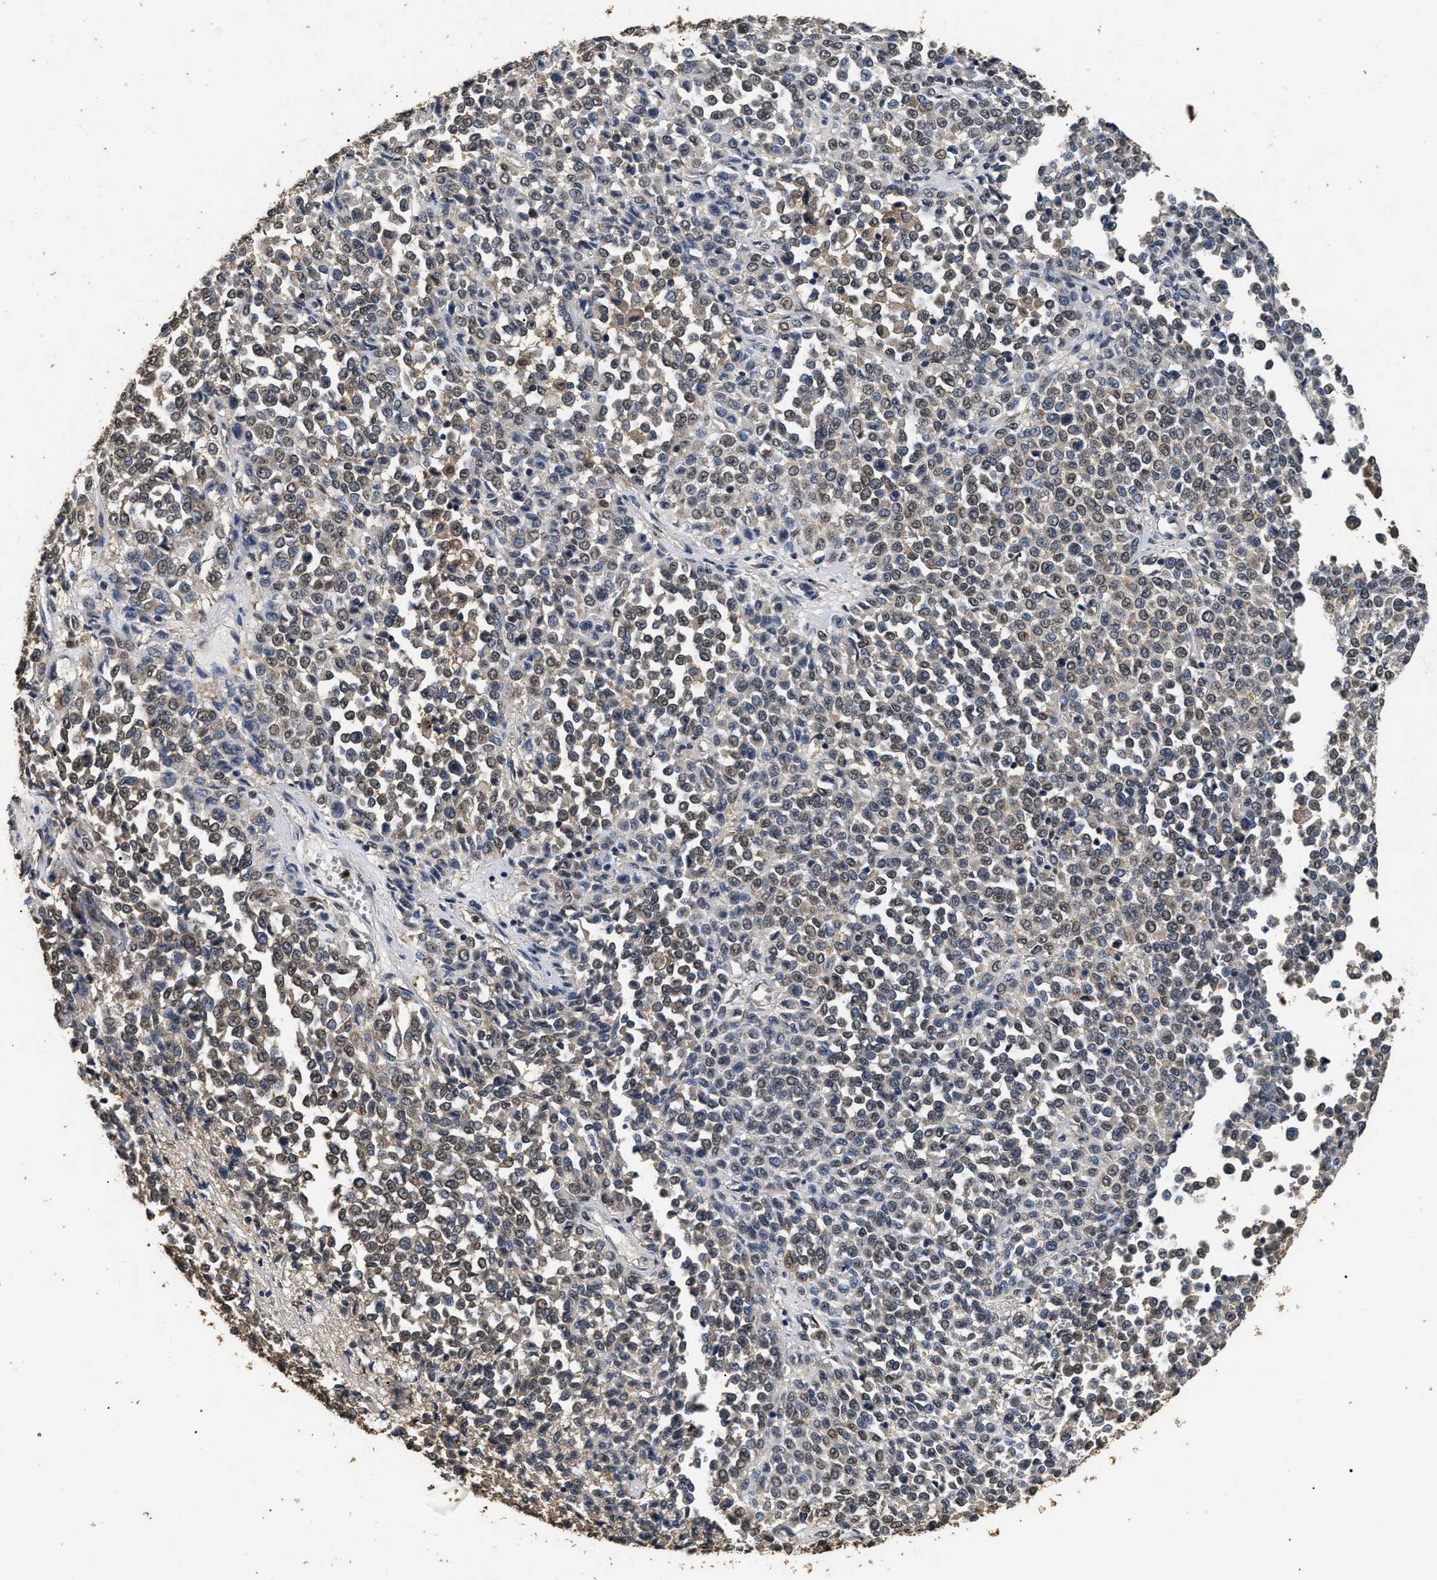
{"staining": {"intensity": "weak", "quantity": ">75%", "location": "nuclear"}, "tissue": "melanoma", "cell_type": "Tumor cells", "image_type": "cancer", "snomed": [{"axis": "morphology", "description": "Malignant melanoma, Metastatic site"}, {"axis": "topography", "description": "Pancreas"}], "caption": "Immunohistochemical staining of malignant melanoma (metastatic site) displays low levels of weak nuclear protein staining in about >75% of tumor cells.", "gene": "PSMD8", "patient": {"sex": "female", "age": 30}}